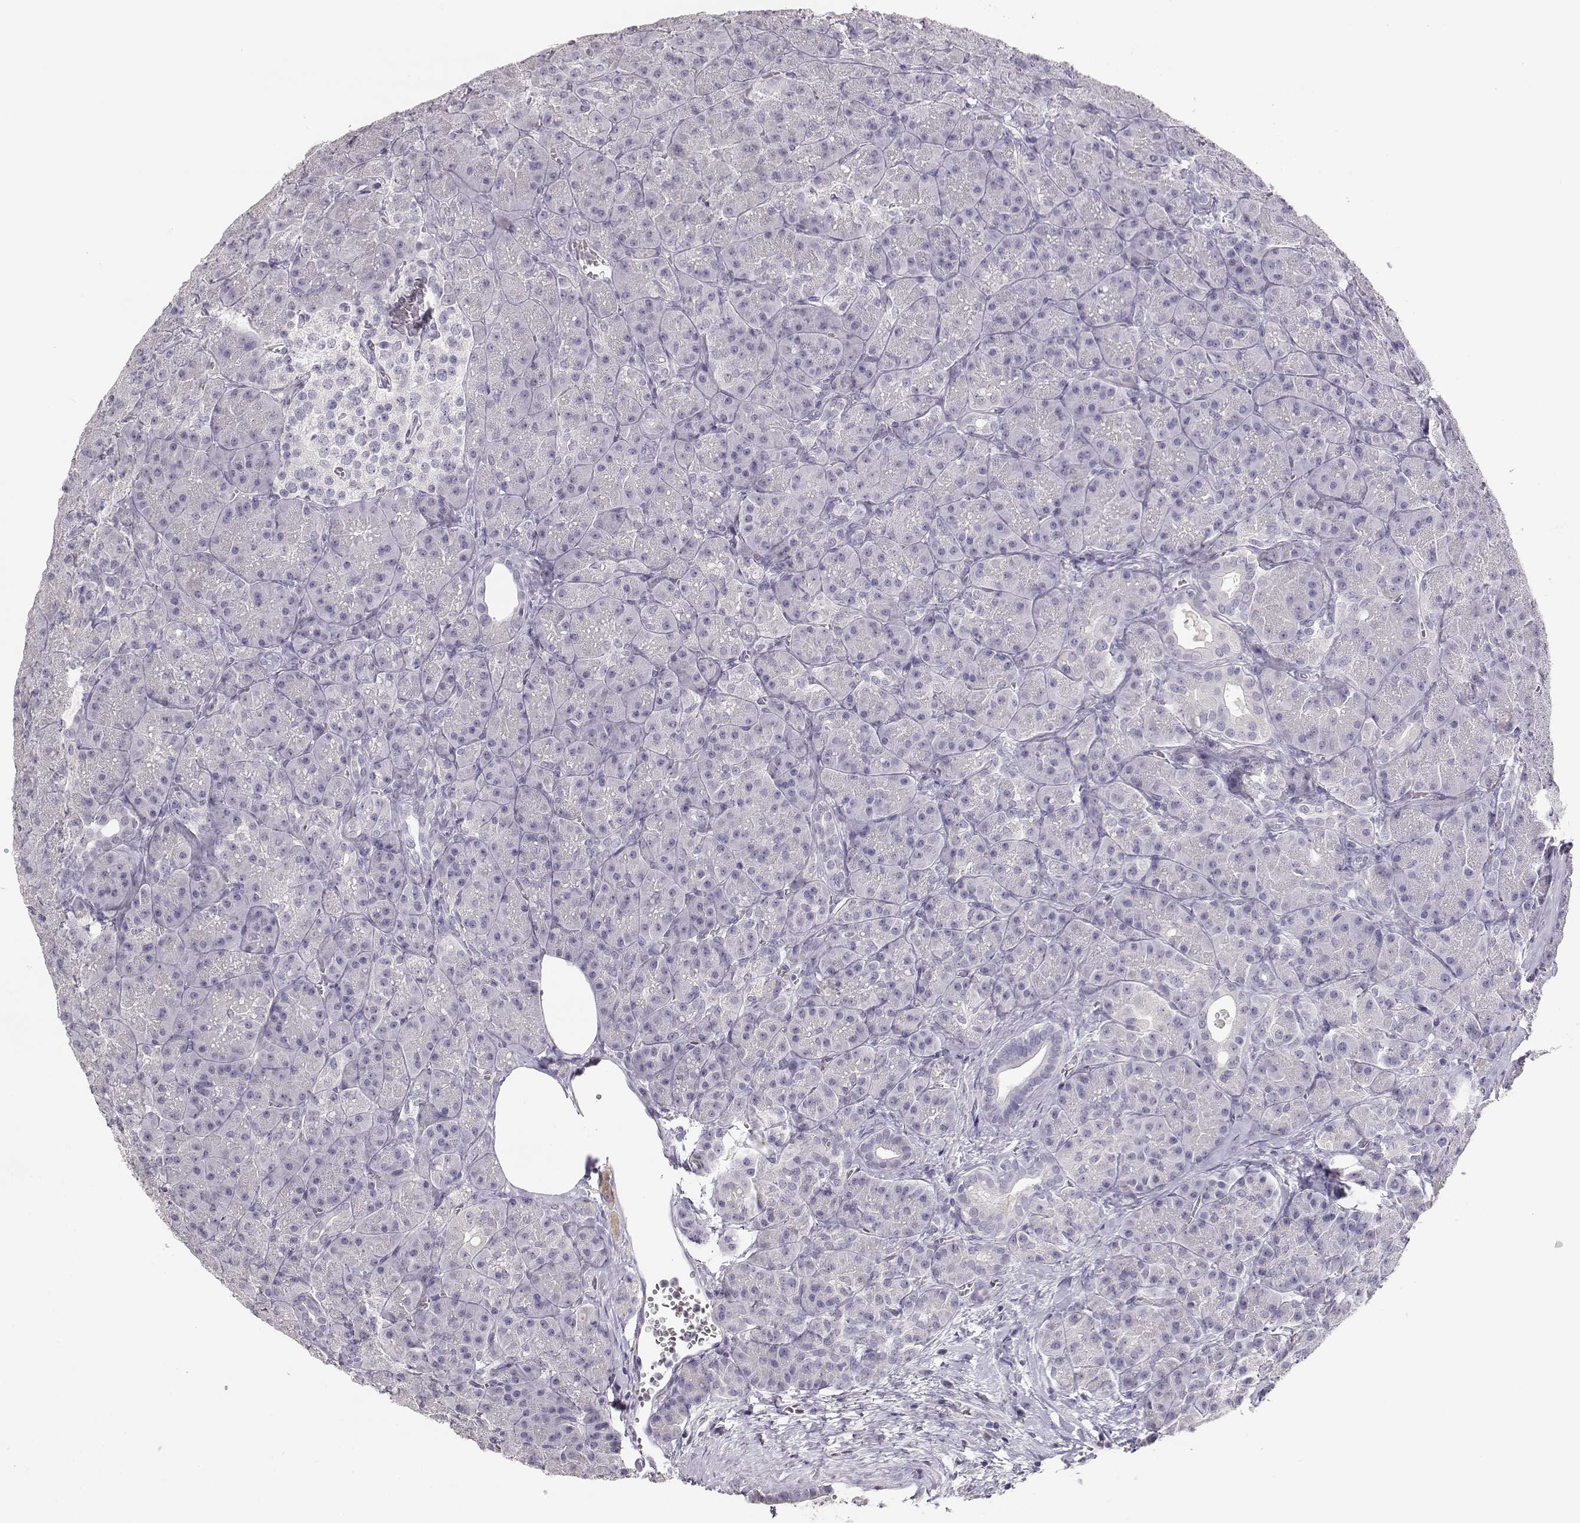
{"staining": {"intensity": "negative", "quantity": "none", "location": "none"}, "tissue": "pancreas", "cell_type": "Exocrine glandular cells", "image_type": "normal", "snomed": [{"axis": "morphology", "description": "Normal tissue, NOS"}, {"axis": "topography", "description": "Pancreas"}], "caption": "Exocrine glandular cells are negative for protein expression in unremarkable human pancreas. (Immunohistochemistry (ihc), brightfield microscopy, high magnification).", "gene": "TKTL1", "patient": {"sex": "male", "age": 57}}